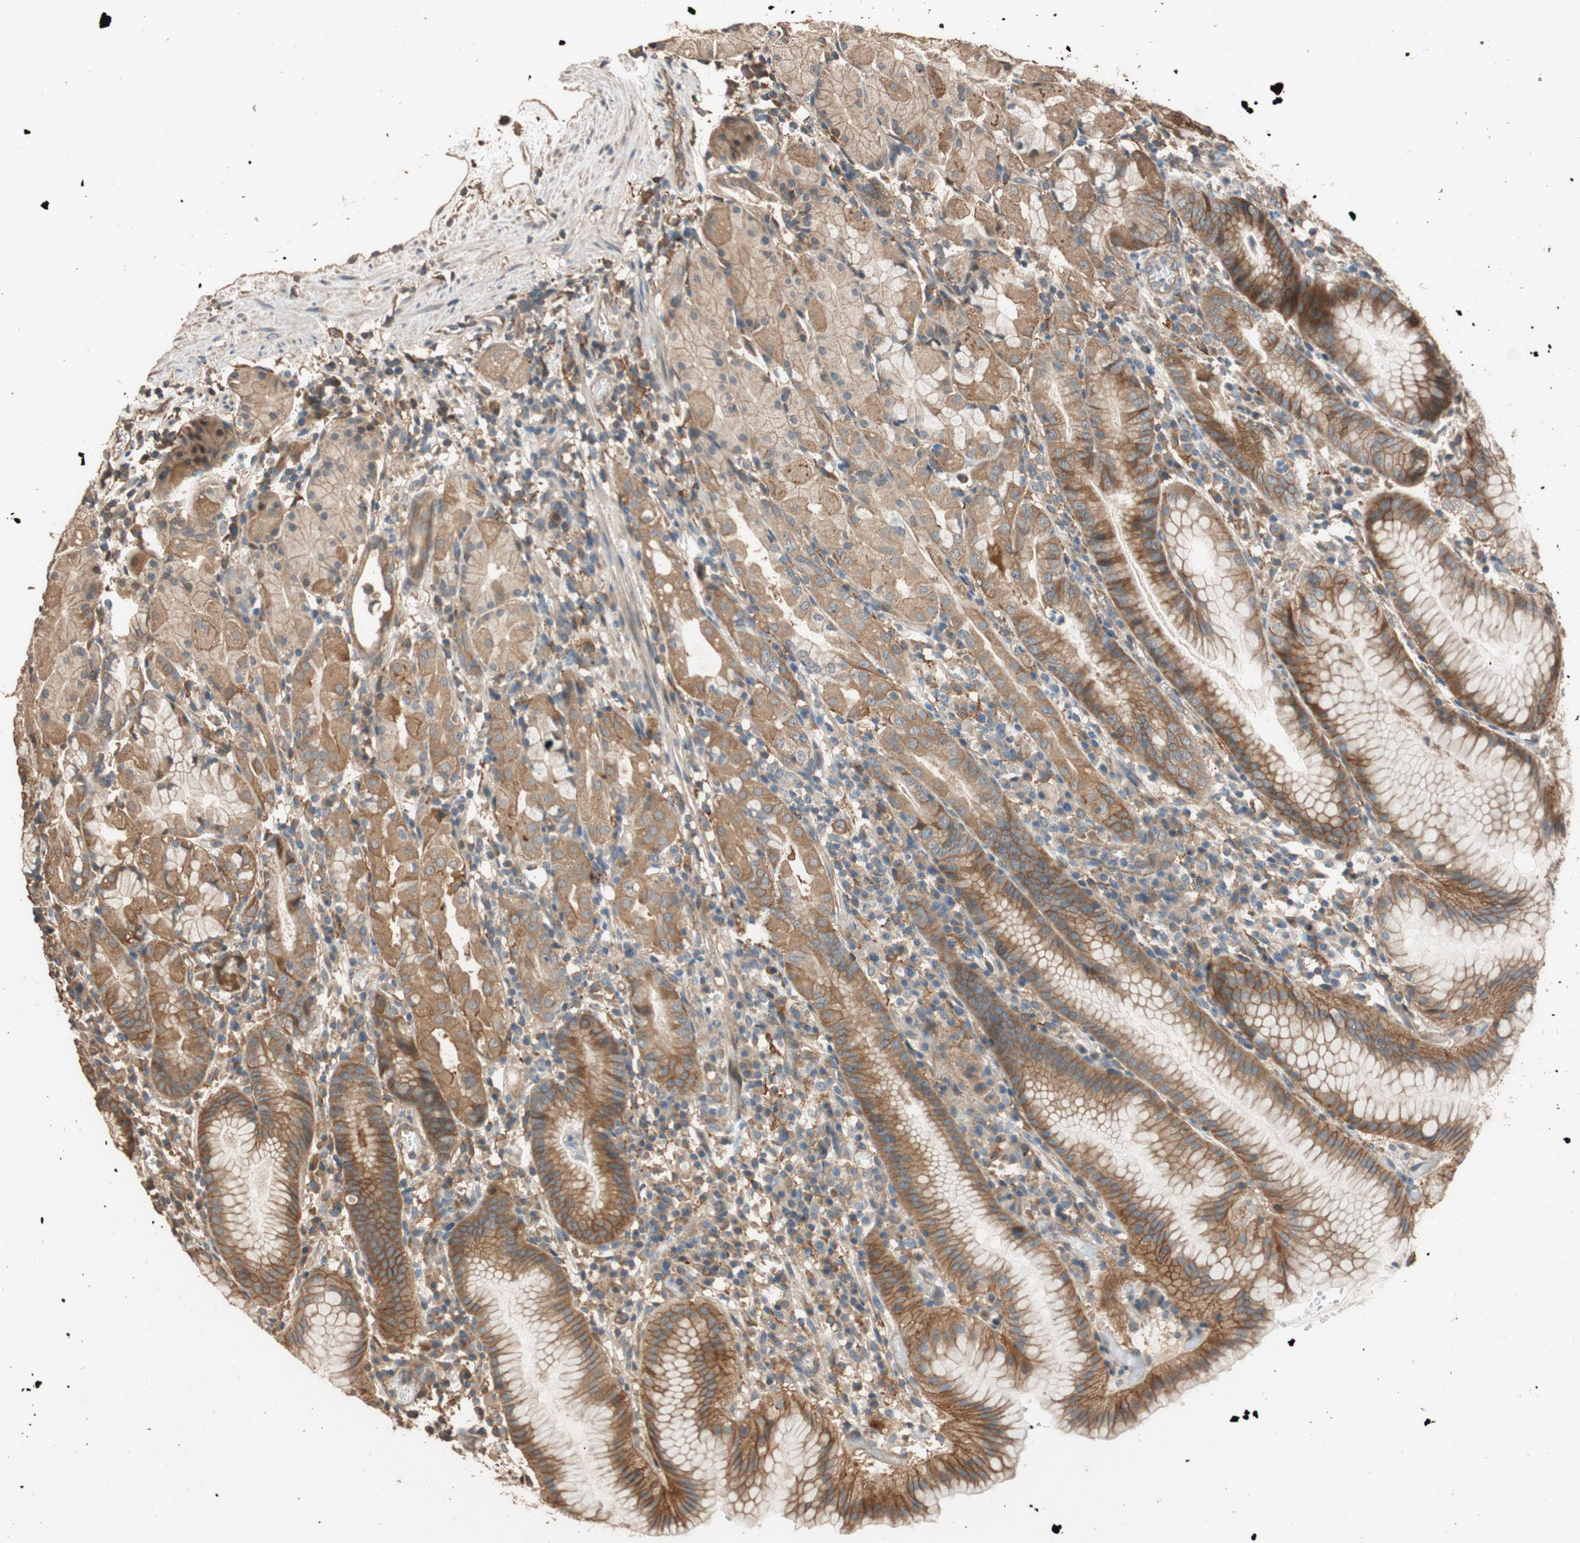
{"staining": {"intensity": "moderate", "quantity": ">75%", "location": "cytoplasmic/membranous"}, "tissue": "stomach", "cell_type": "Glandular cells", "image_type": "normal", "snomed": [{"axis": "morphology", "description": "Normal tissue, NOS"}, {"axis": "topography", "description": "Stomach"}, {"axis": "topography", "description": "Stomach, lower"}], "caption": "DAB (3,3'-diaminobenzidine) immunohistochemical staining of normal human stomach demonstrates moderate cytoplasmic/membranous protein expression in about >75% of glandular cells. (DAB = brown stain, brightfield microscopy at high magnification).", "gene": "MST1R", "patient": {"sex": "female", "age": 75}}